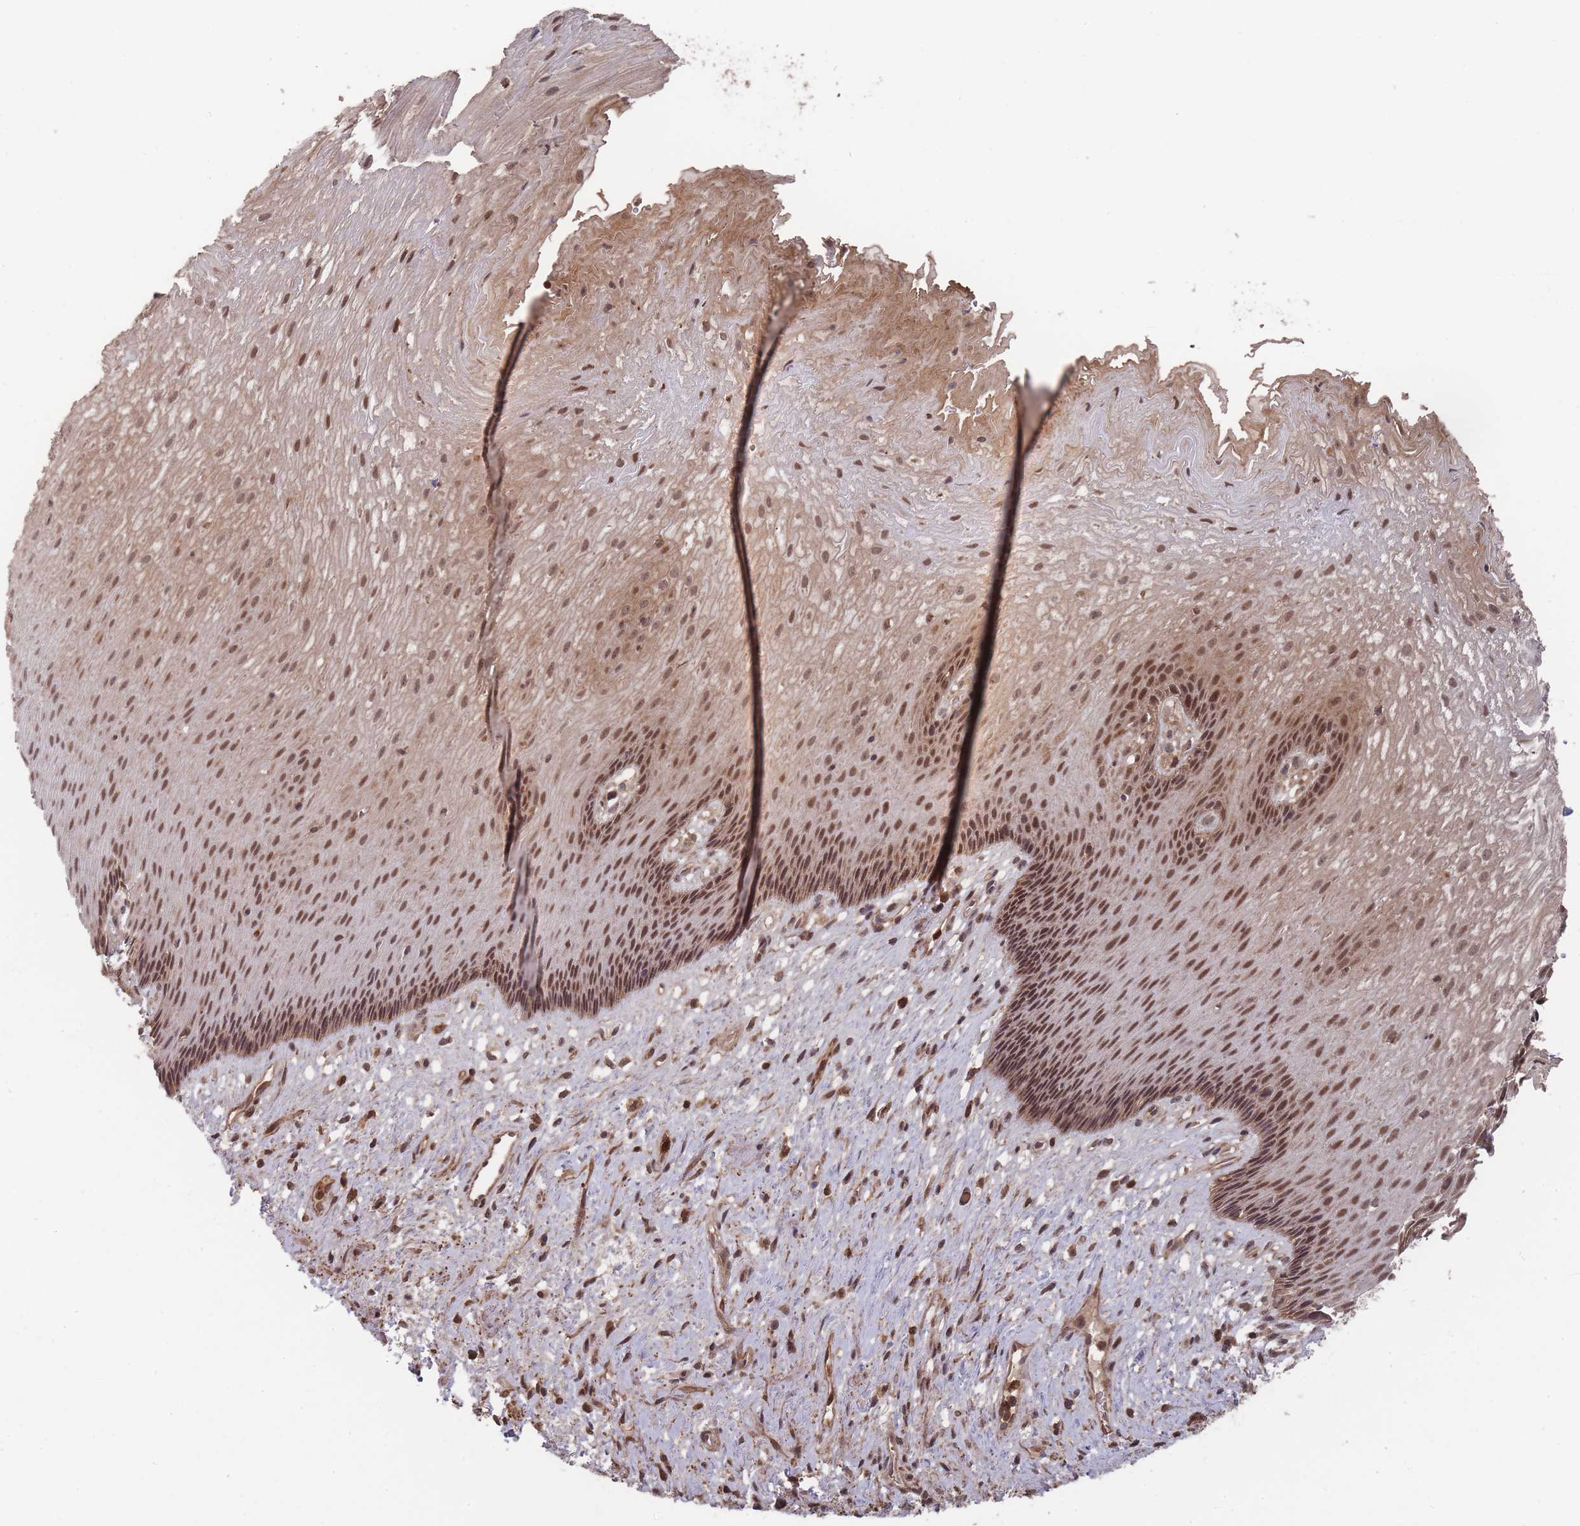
{"staining": {"intensity": "moderate", "quantity": ">75%", "location": "cytoplasmic/membranous,nuclear"}, "tissue": "esophagus", "cell_type": "Squamous epithelial cells", "image_type": "normal", "snomed": [{"axis": "morphology", "description": "Normal tissue, NOS"}, {"axis": "topography", "description": "Esophagus"}], "caption": "This photomicrograph displays unremarkable esophagus stained with immunohistochemistry to label a protein in brown. The cytoplasmic/membranous,nuclear of squamous epithelial cells show moderate positivity for the protein. Nuclei are counter-stained blue.", "gene": "SF3B1", "patient": {"sex": "male", "age": 60}}